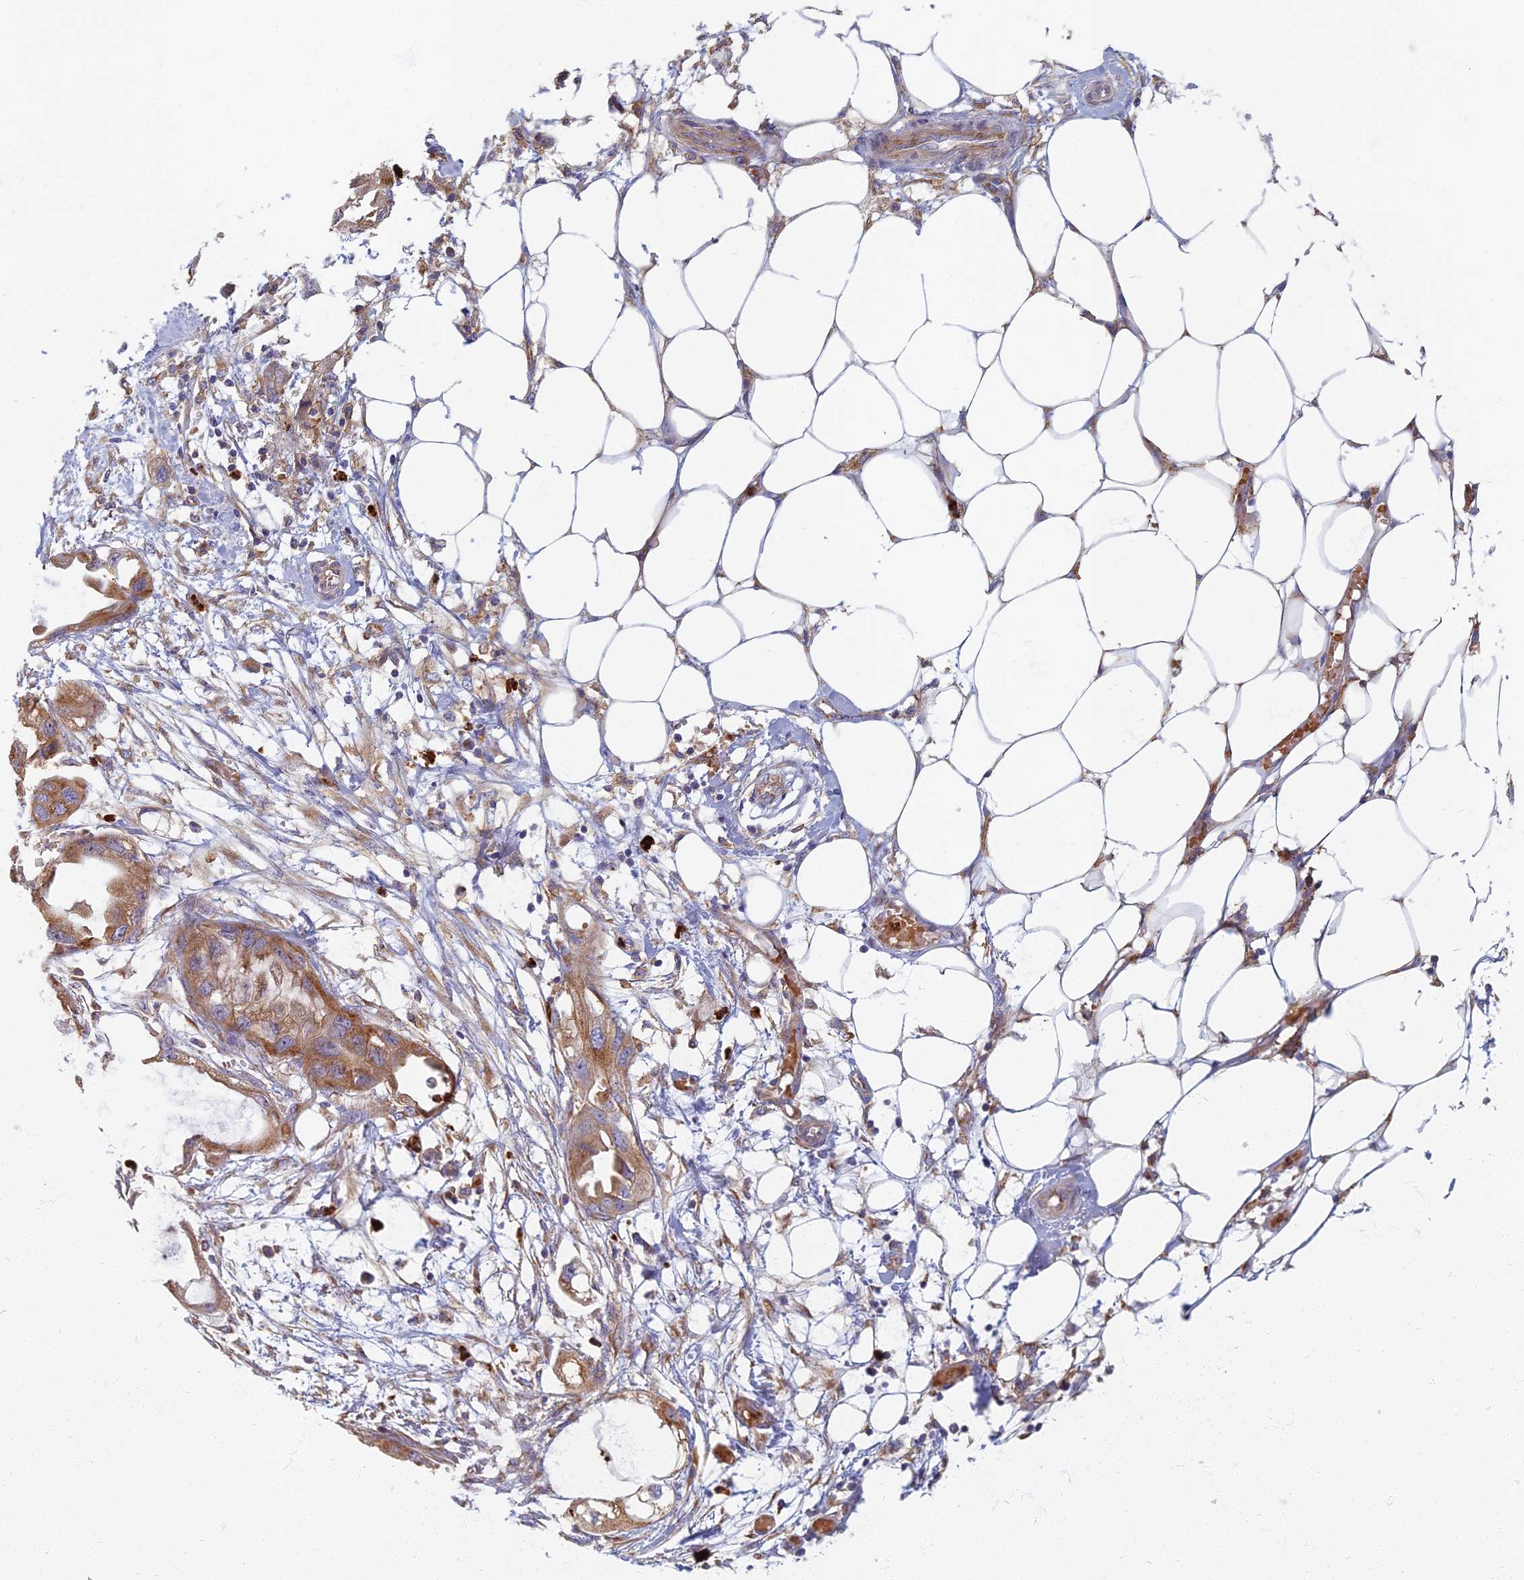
{"staining": {"intensity": "moderate", "quantity": ">75%", "location": "cytoplasmic/membranous"}, "tissue": "endometrial cancer", "cell_type": "Tumor cells", "image_type": "cancer", "snomed": [{"axis": "morphology", "description": "Adenocarcinoma, NOS"}, {"axis": "morphology", "description": "Adenocarcinoma, metastatic, NOS"}, {"axis": "topography", "description": "Adipose tissue"}, {"axis": "topography", "description": "Endometrium"}], "caption": "Tumor cells demonstrate moderate cytoplasmic/membranous positivity in approximately >75% of cells in endometrial cancer.", "gene": "PROX2", "patient": {"sex": "female", "age": 67}}